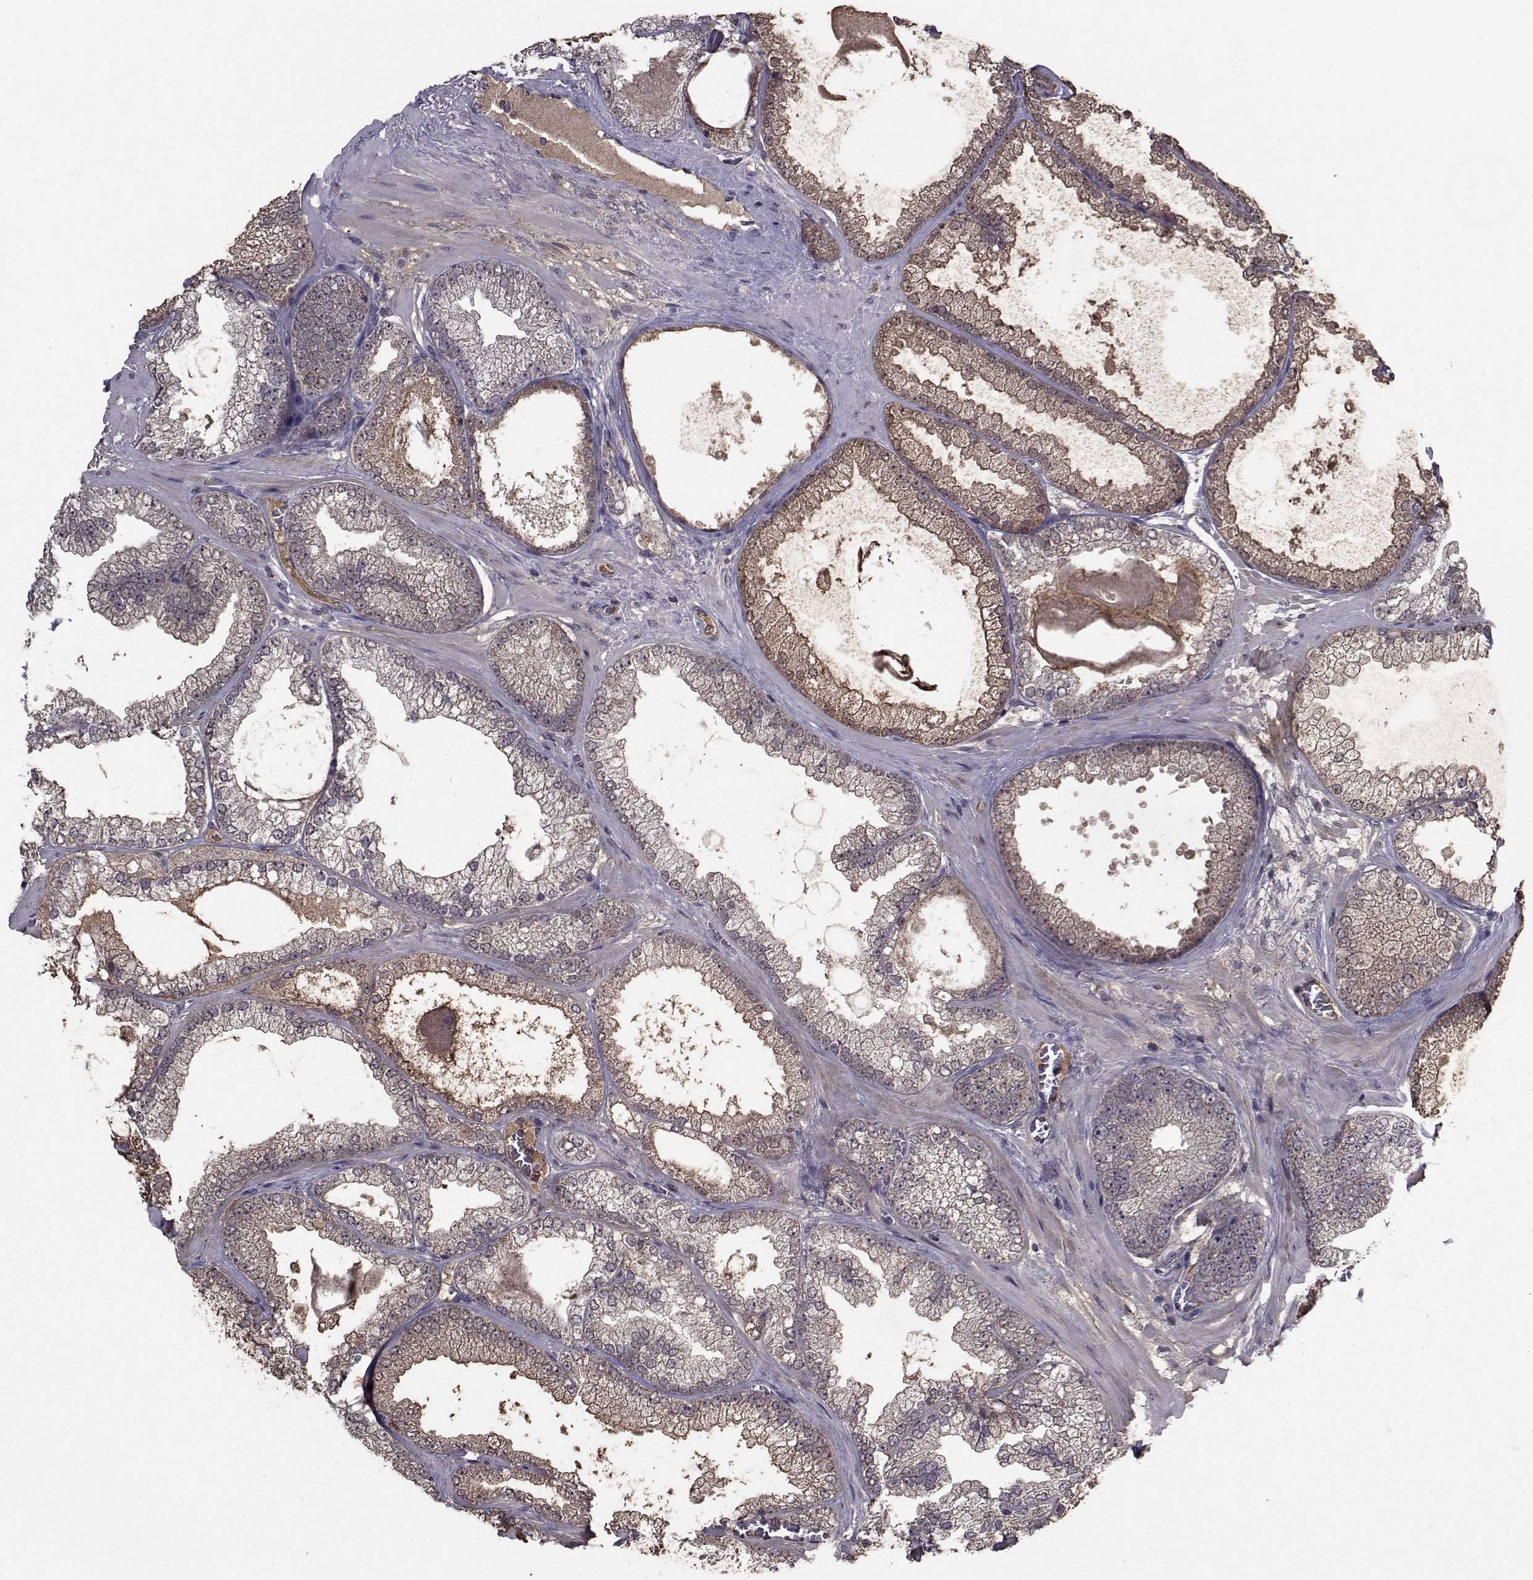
{"staining": {"intensity": "moderate", "quantity": "<25%", "location": "cytoplasmic/membranous"}, "tissue": "prostate cancer", "cell_type": "Tumor cells", "image_type": "cancer", "snomed": [{"axis": "morphology", "description": "Adenocarcinoma, Low grade"}, {"axis": "topography", "description": "Prostate"}], "caption": "Immunohistochemical staining of human prostate cancer (adenocarcinoma (low-grade)) displays low levels of moderate cytoplasmic/membranous positivity in approximately <25% of tumor cells.", "gene": "CYP2S1", "patient": {"sex": "male", "age": 57}}